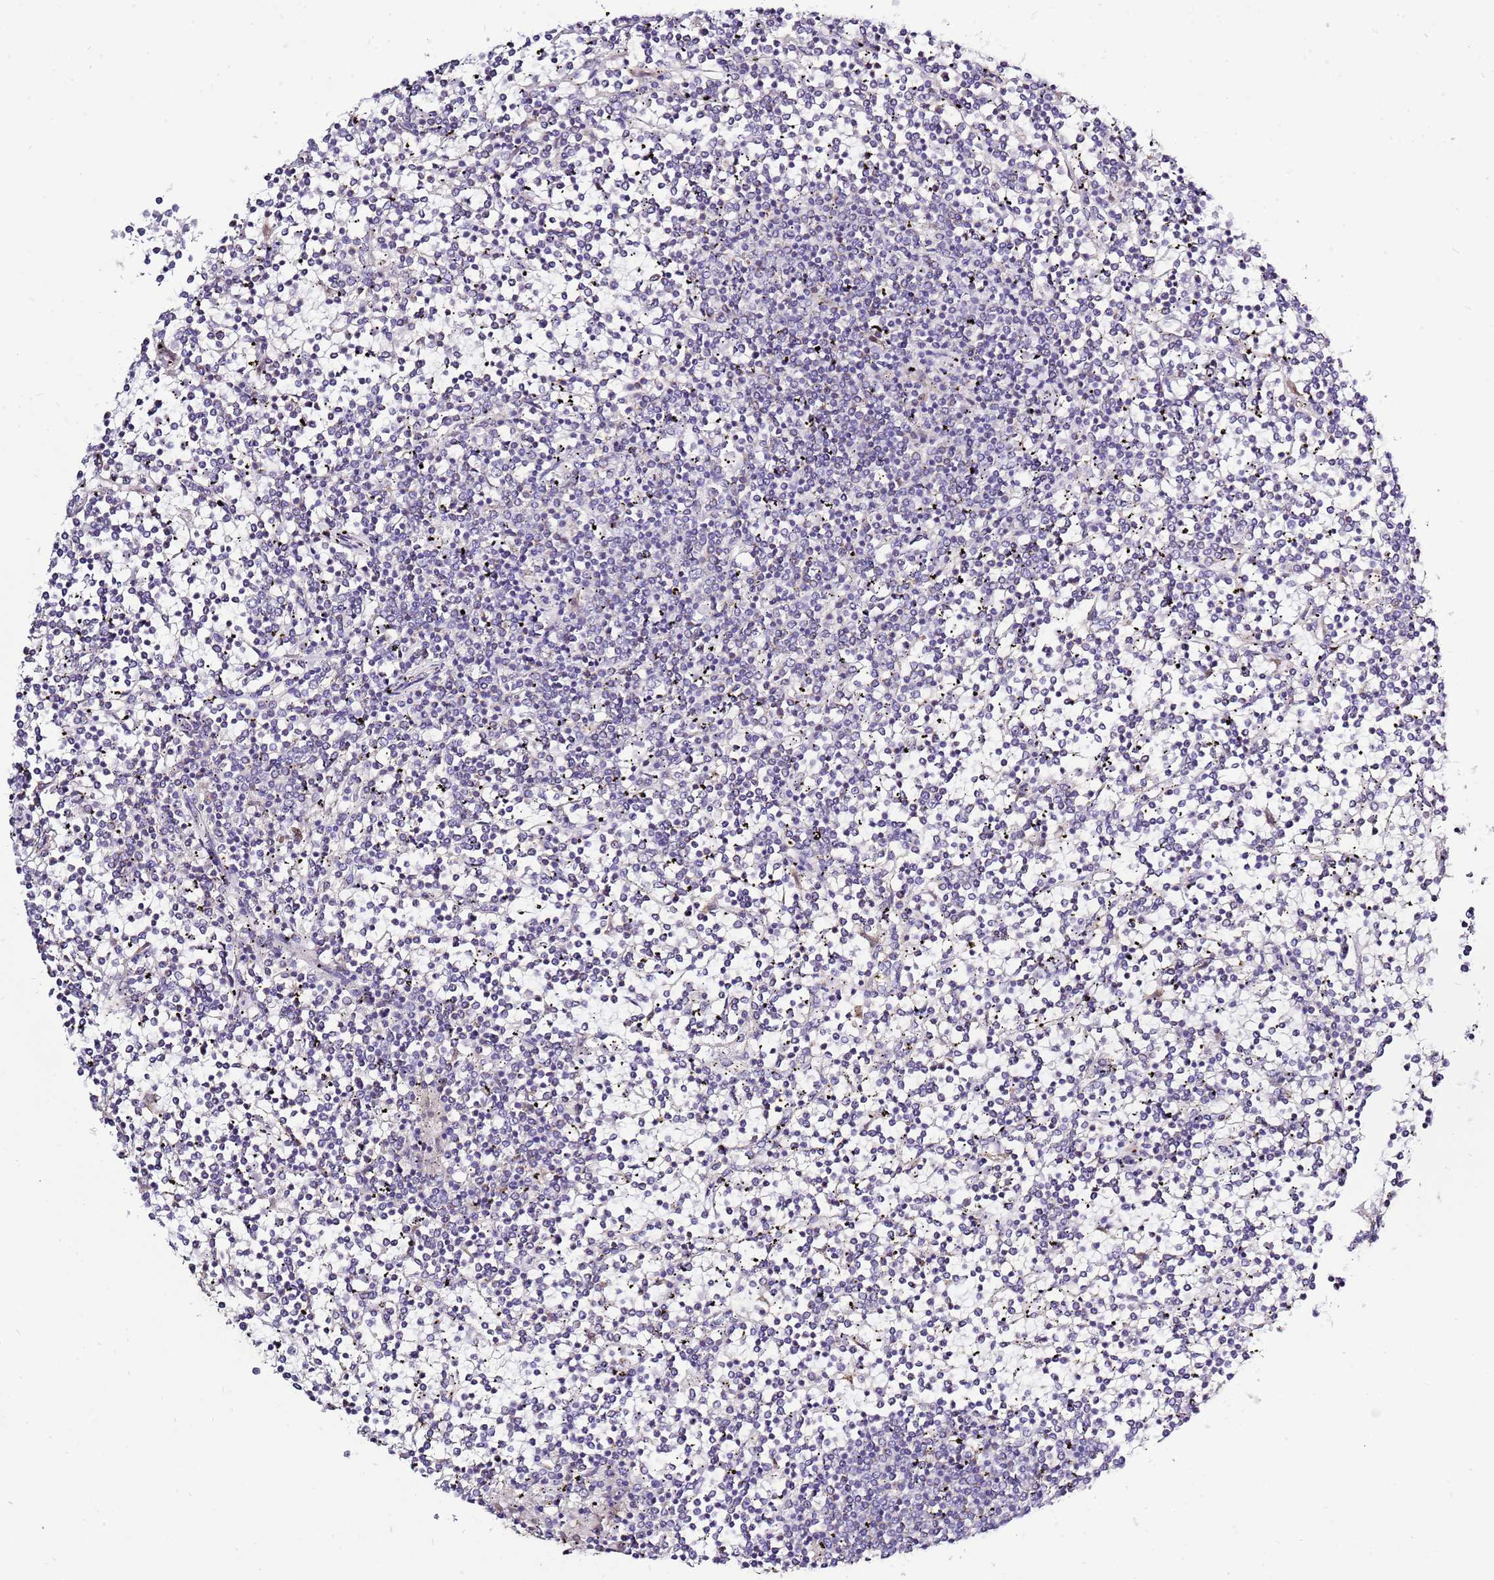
{"staining": {"intensity": "negative", "quantity": "none", "location": "none"}, "tissue": "lymphoma", "cell_type": "Tumor cells", "image_type": "cancer", "snomed": [{"axis": "morphology", "description": "Malignant lymphoma, non-Hodgkin's type, Low grade"}, {"axis": "topography", "description": "Spleen"}], "caption": "The photomicrograph shows no significant staining in tumor cells of malignant lymphoma, non-Hodgkin's type (low-grade).", "gene": "IGF1R", "patient": {"sex": "female", "age": 19}}